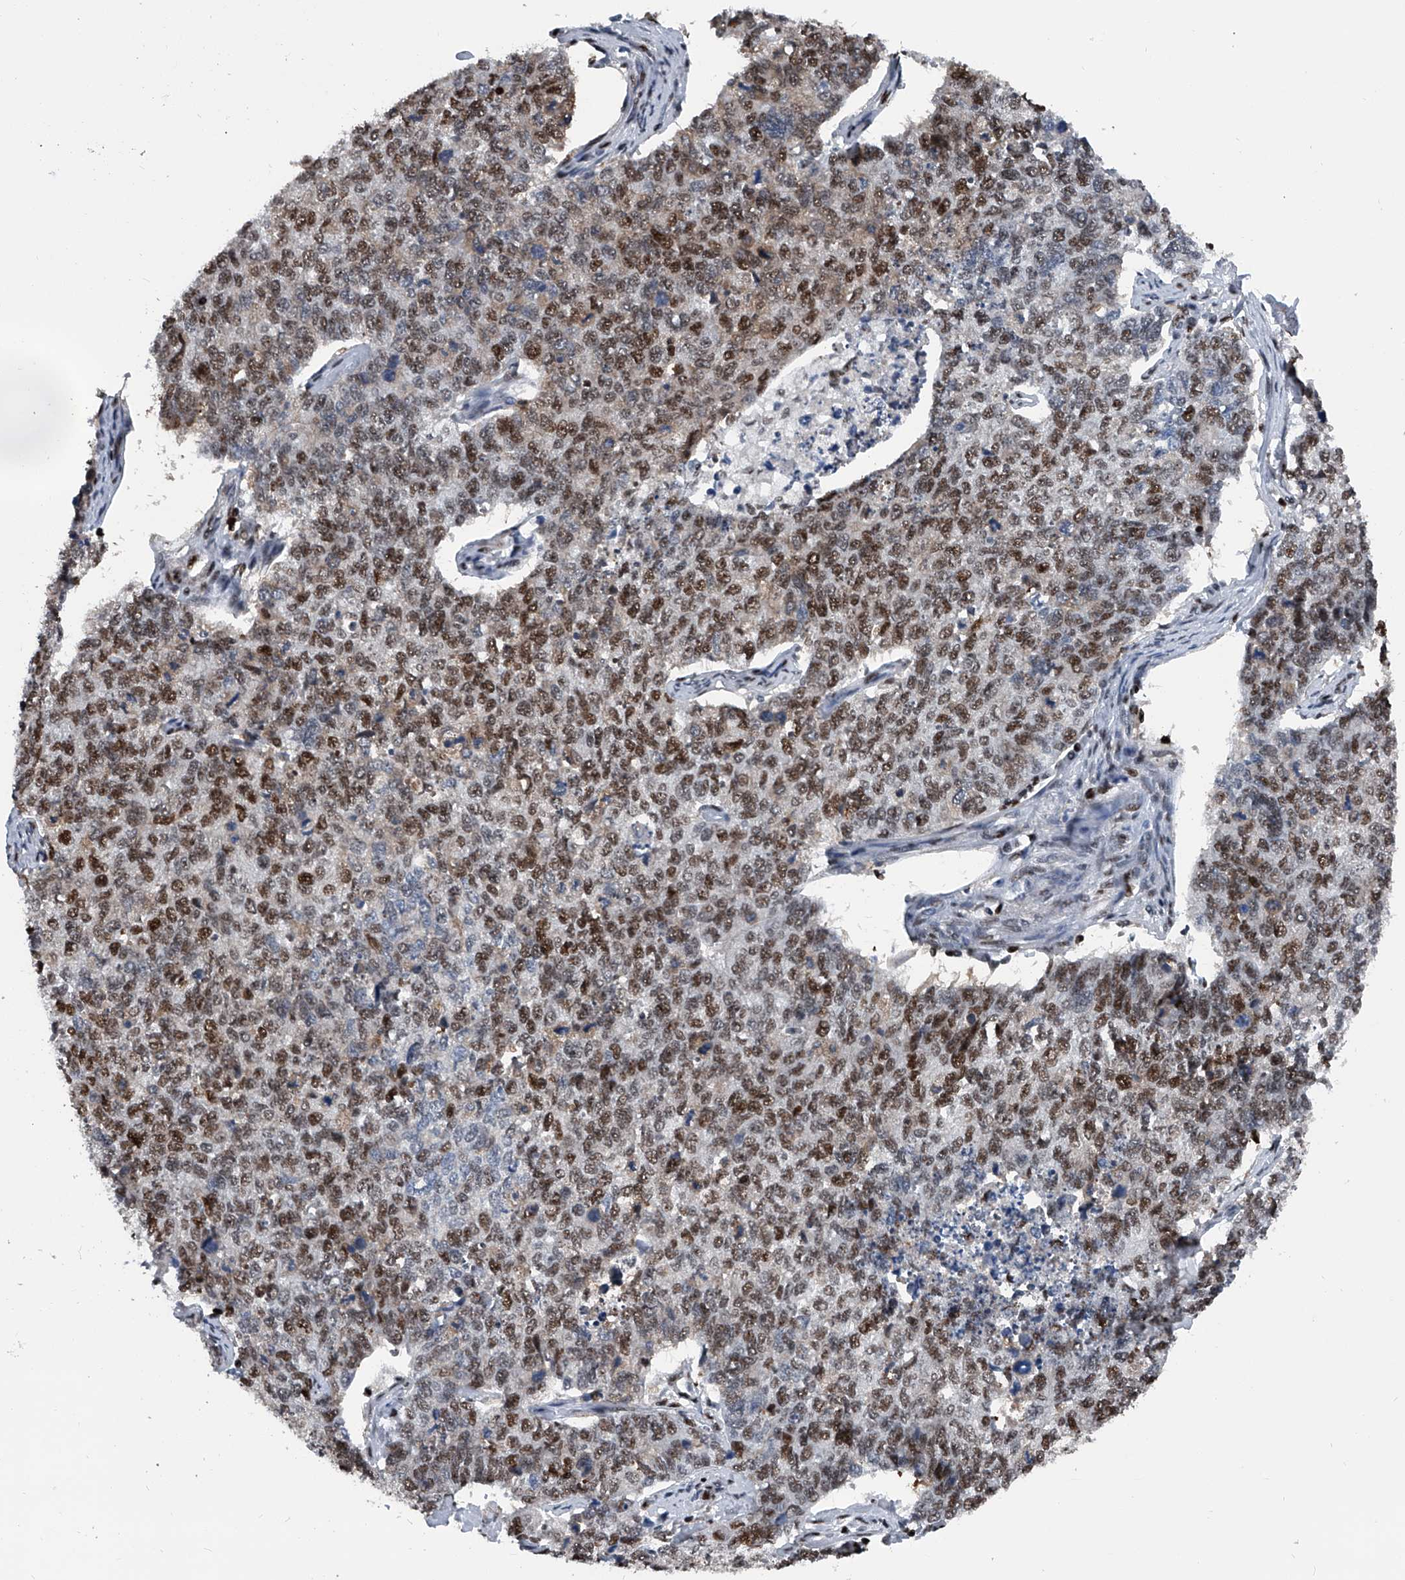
{"staining": {"intensity": "moderate", "quantity": "25%-75%", "location": "nuclear"}, "tissue": "cervical cancer", "cell_type": "Tumor cells", "image_type": "cancer", "snomed": [{"axis": "morphology", "description": "Squamous cell carcinoma, NOS"}, {"axis": "topography", "description": "Cervix"}], "caption": "IHC (DAB (3,3'-diaminobenzidine)) staining of human cervical cancer (squamous cell carcinoma) demonstrates moderate nuclear protein staining in about 25%-75% of tumor cells.", "gene": "FKBP5", "patient": {"sex": "female", "age": 63}}